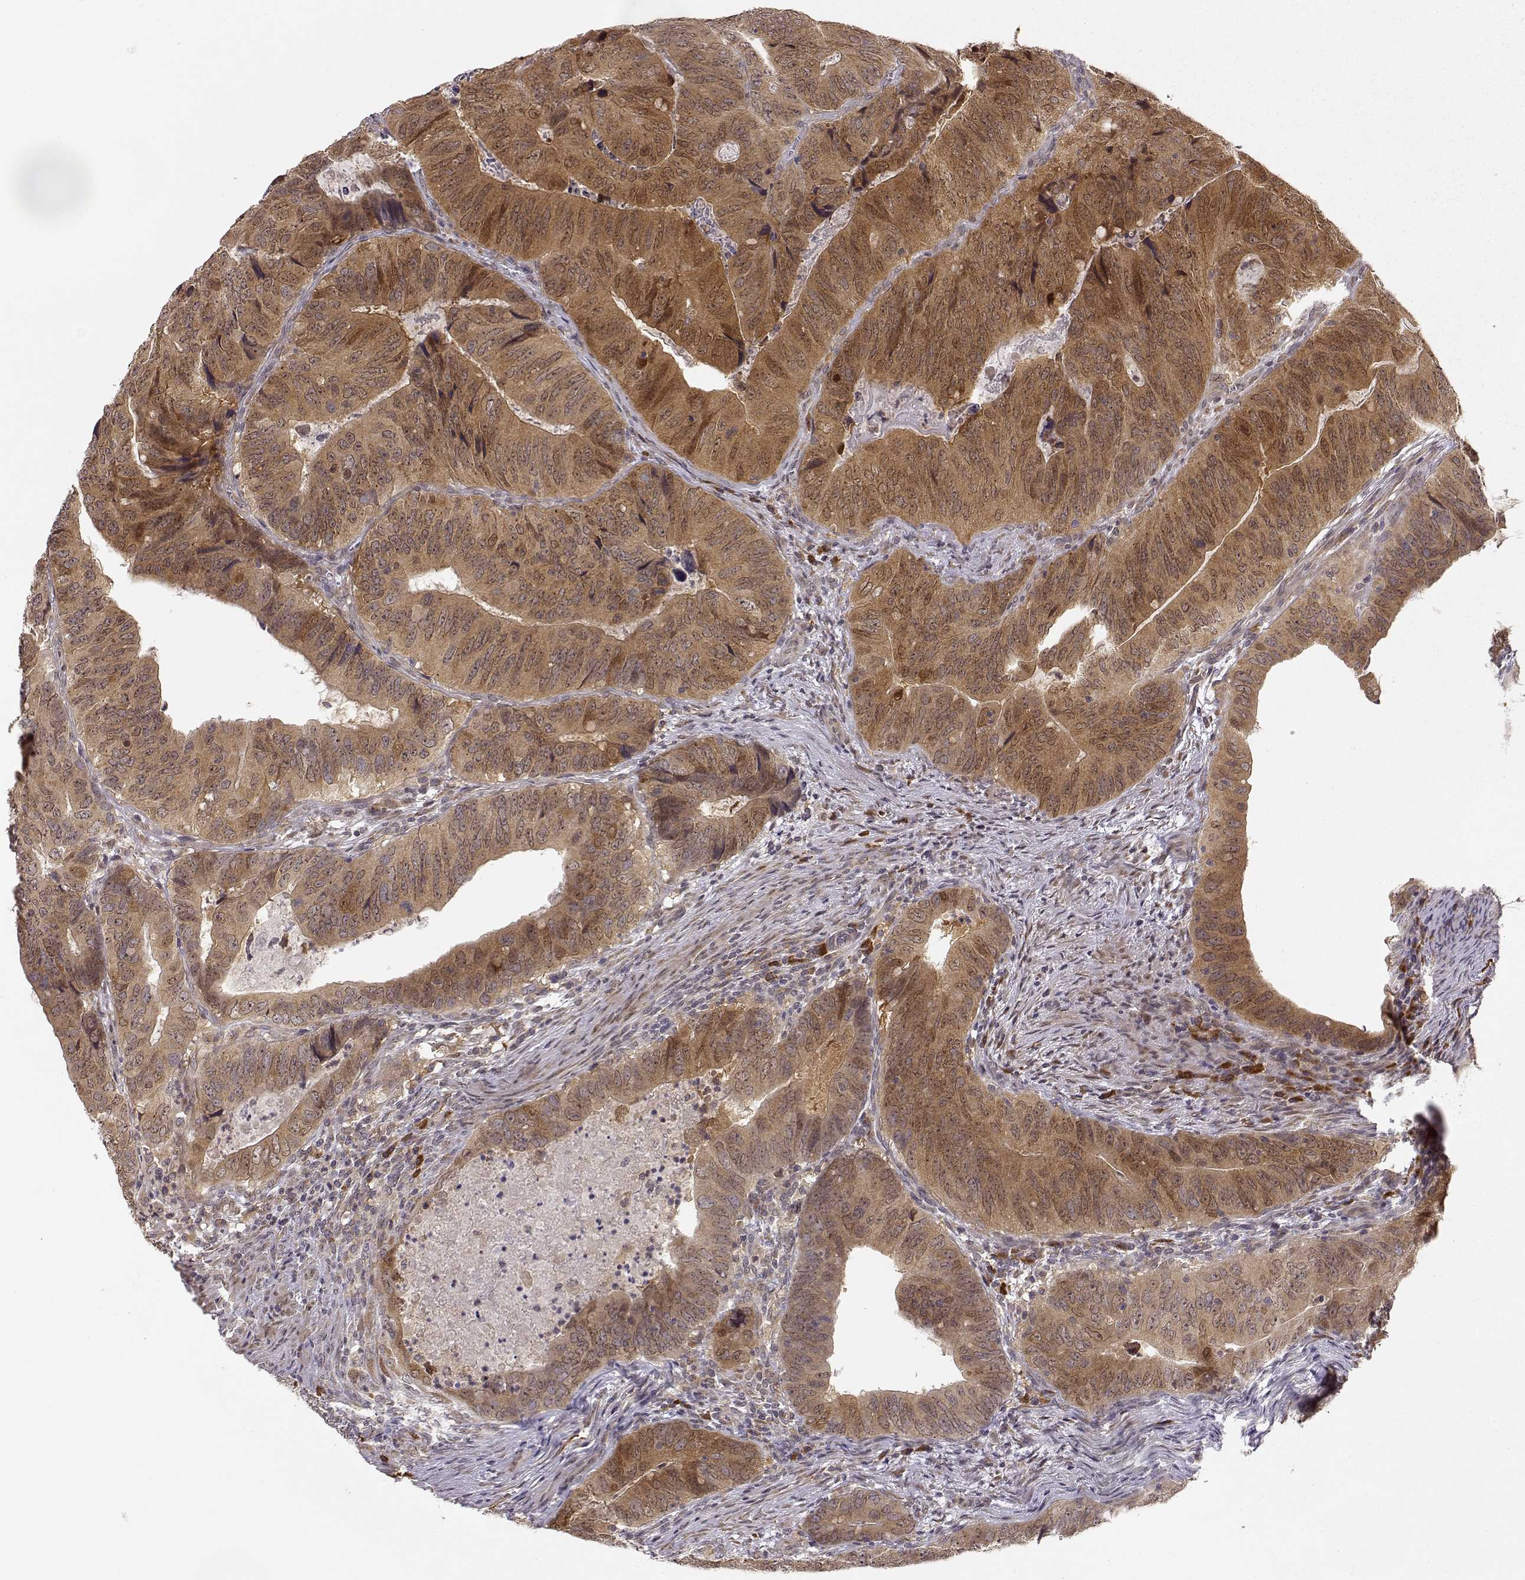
{"staining": {"intensity": "moderate", "quantity": ">75%", "location": "cytoplasmic/membranous"}, "tissue": "colorectal cancer", "cell_type": "Tumor cells", "image_type": "cancer", "snomed": [{"axis": "morphology", "description": "Adenocarcinoma, NOS"}, {"axis": "topography", "description": "Colon"}], "caption": "This is an image of IHC staining of colorectal cancer (adenocarcinoma), which shows moderate staining in the cytoplasmic/membranous of tumor cells.", "gene": "ERGIC2", "patient": {"sex": "male", "age": 79}}